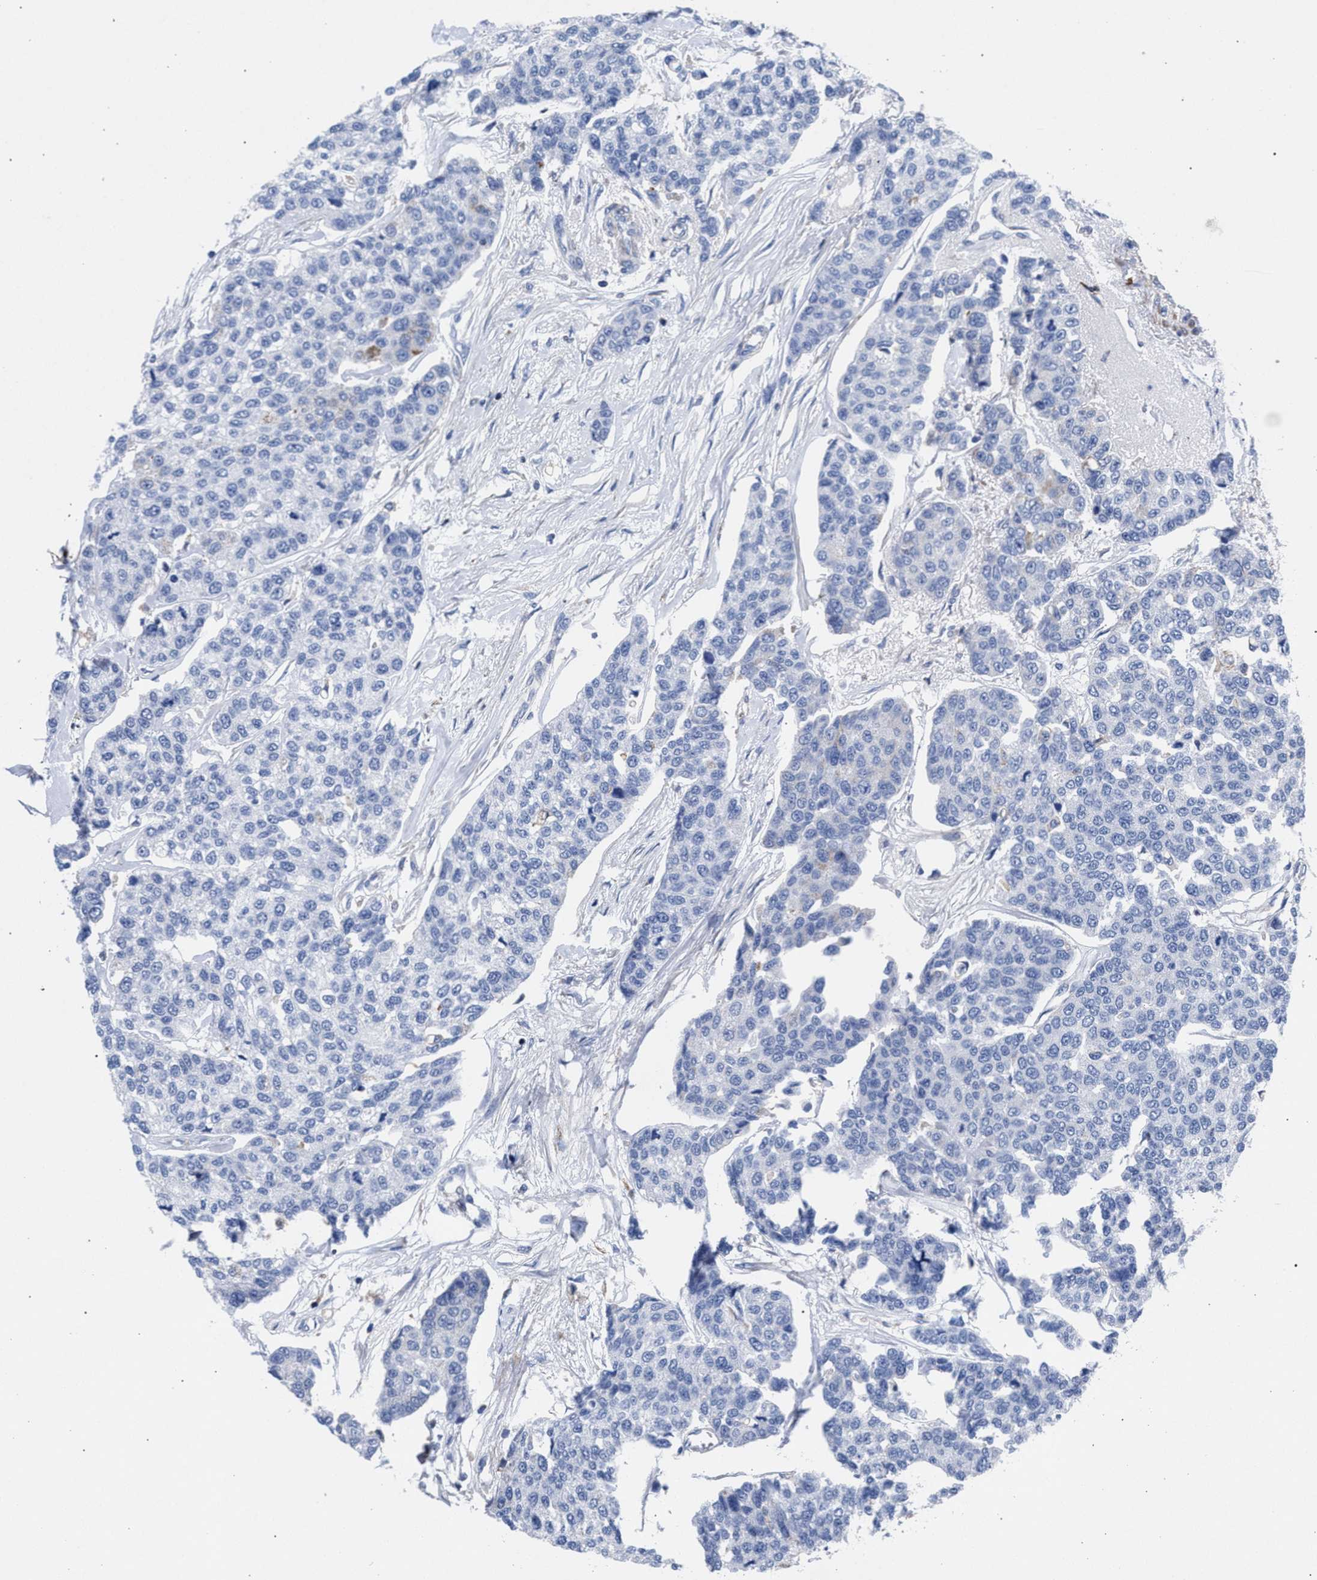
{"staining": {"intensity": "negative", "quantity": "none", "location": "none"}, "tissue": "breast cancer", "cell_type": "Tumor cells", "image_type": "cancer", "snomed": [{"axis": "morphology", "description": "Duct carcinoma"}, {"axis": "topography", "description": "Breast"}], "caption": "Tumor cells show no significant protein expression in breast cancer.", "gene": "ACADS", "patient": {"sex": "female", "age": 51}}